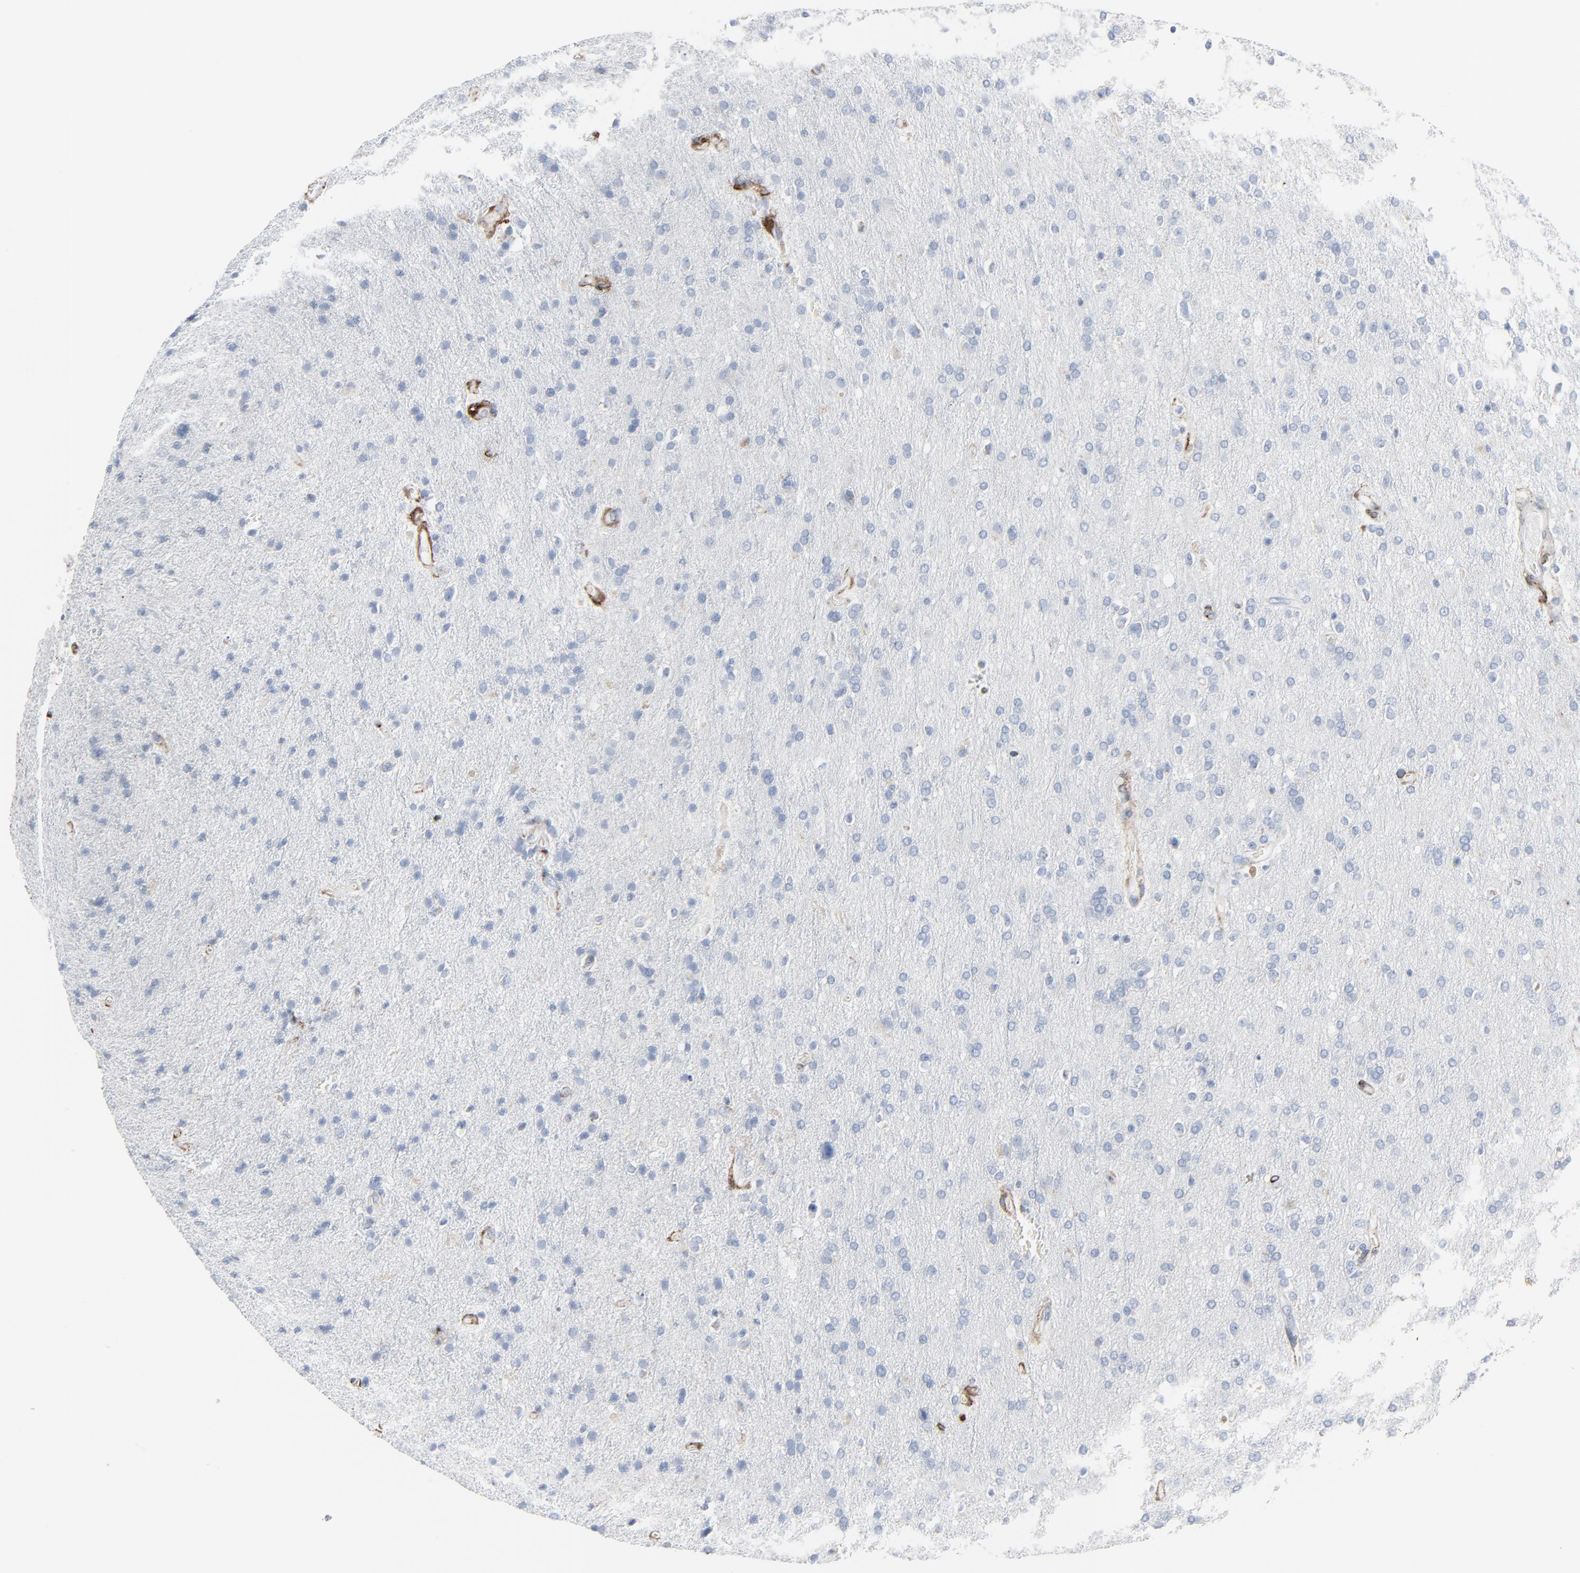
{"staining": {"intensity": "negative", "quantity": "none", "location": "none"}, "tissue": "glioma", "cell_type": "Tumor cells", "image_type": "cancer", "snomed": [{"axis": "morphology", "description": "Glioma, malignant, High grade"}, {"axis": "topography", "description": "Brain"}], "caption": "IHC photomicrograph of glioma stained for a protein (brown), which displays no staining in tumor cells.", "gene": "BGN", "patient": {"sex": "male", "age": 33}}